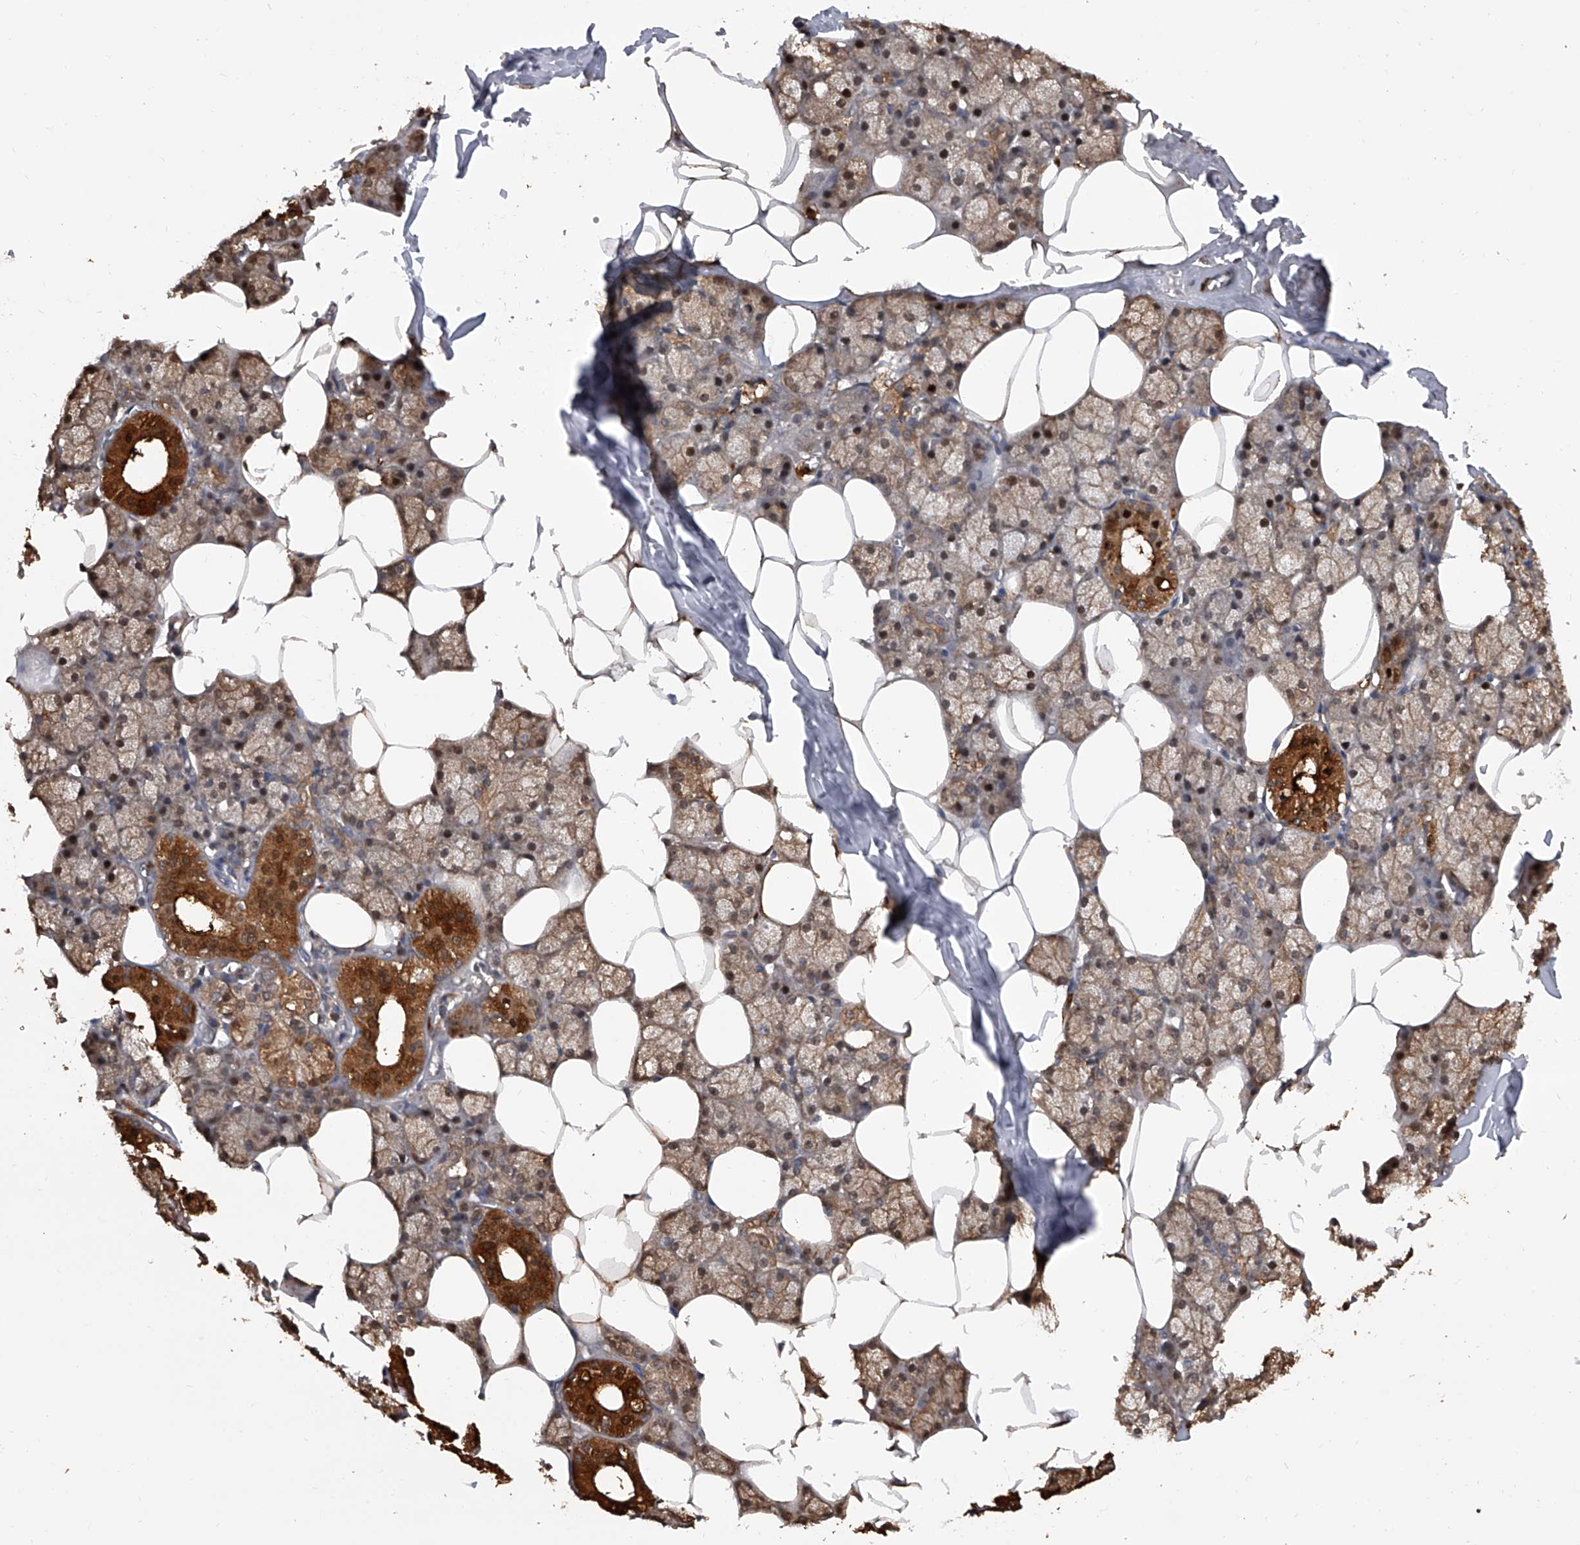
{"staining": {"intensity": "strong", "quantity": ">75%", "location": "cytoplasmic/membranous"}, "tissue": "salivary gland", "cell_type": "Glandular cells", "image_type": "normal", "snomed": [{"axis": "morphology", "description": "Normal tissue, NOS"}, {"axis": "topography", "description": "Salivary gland"}], "caption": "Protein analysis of benign salivary gland exhibits strong cytoplasmic/membranous positivity in approximately >75% of glandular cells. Immunohistochemistry (ihc) stains the protein of interest in brown and the nuclei are stained blue.", "gene": "BHLHE23", "patient": {"sex": "male", "age": 62}}